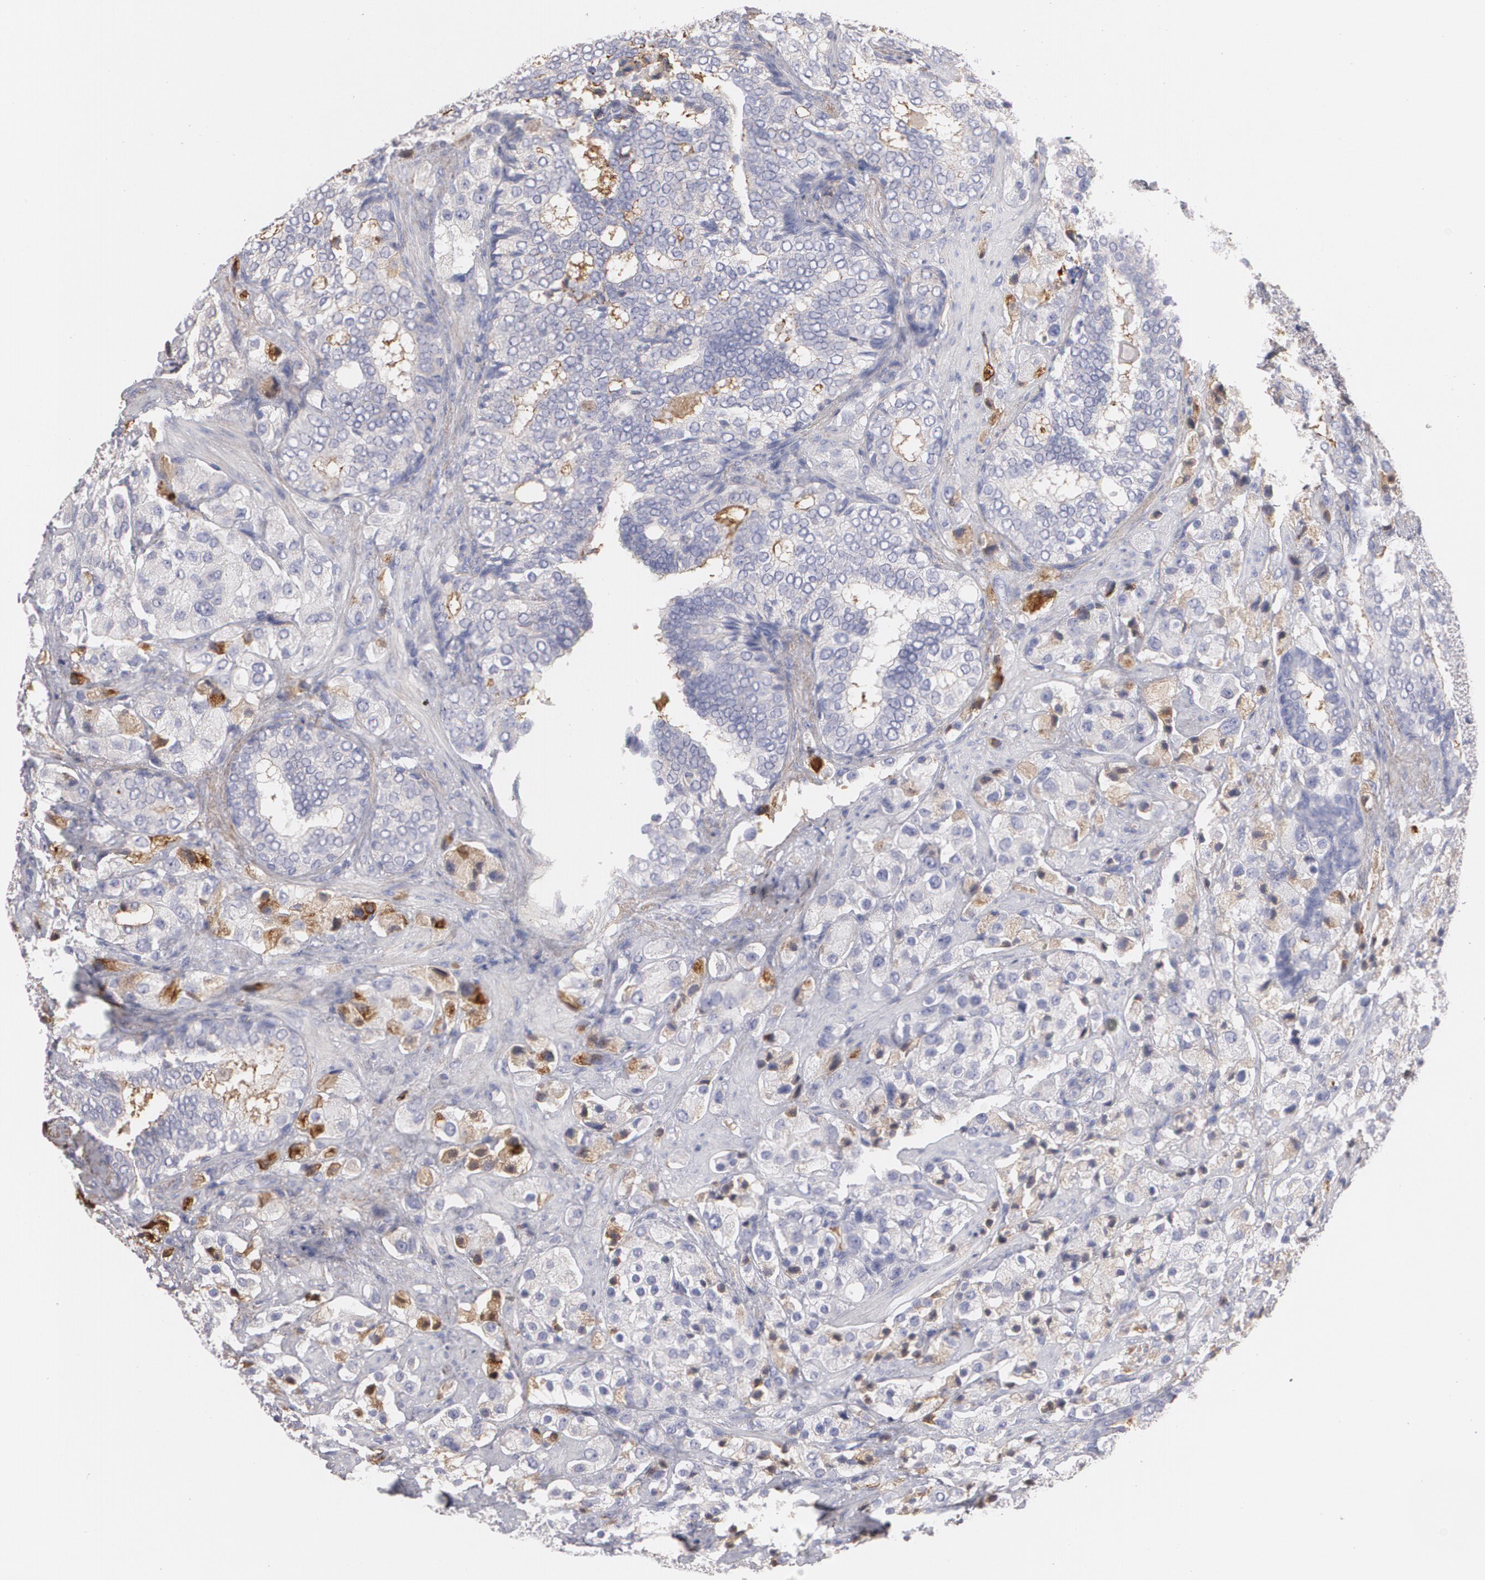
{"staining": {"intensity": "negative", "quantity": "none", "location": "none"}, "tissue": "prostate cancer", "cell_type": "Tumor cells", "image_type": "cancer", "snomed": [{"axis": "morphology", "description": "Adenocarcinoma, Medium grade"}, {"axis": "topography", "description": "Prostate"}], "caption": "High magnification brightfield microscopy of prostate cancer stained with DAB (brown) and counterstained with hematoxylin (blue): tumor cells show no significant positivity.", "gene": "FBLN1", "patient": {"sex": "male", "age": 70}}